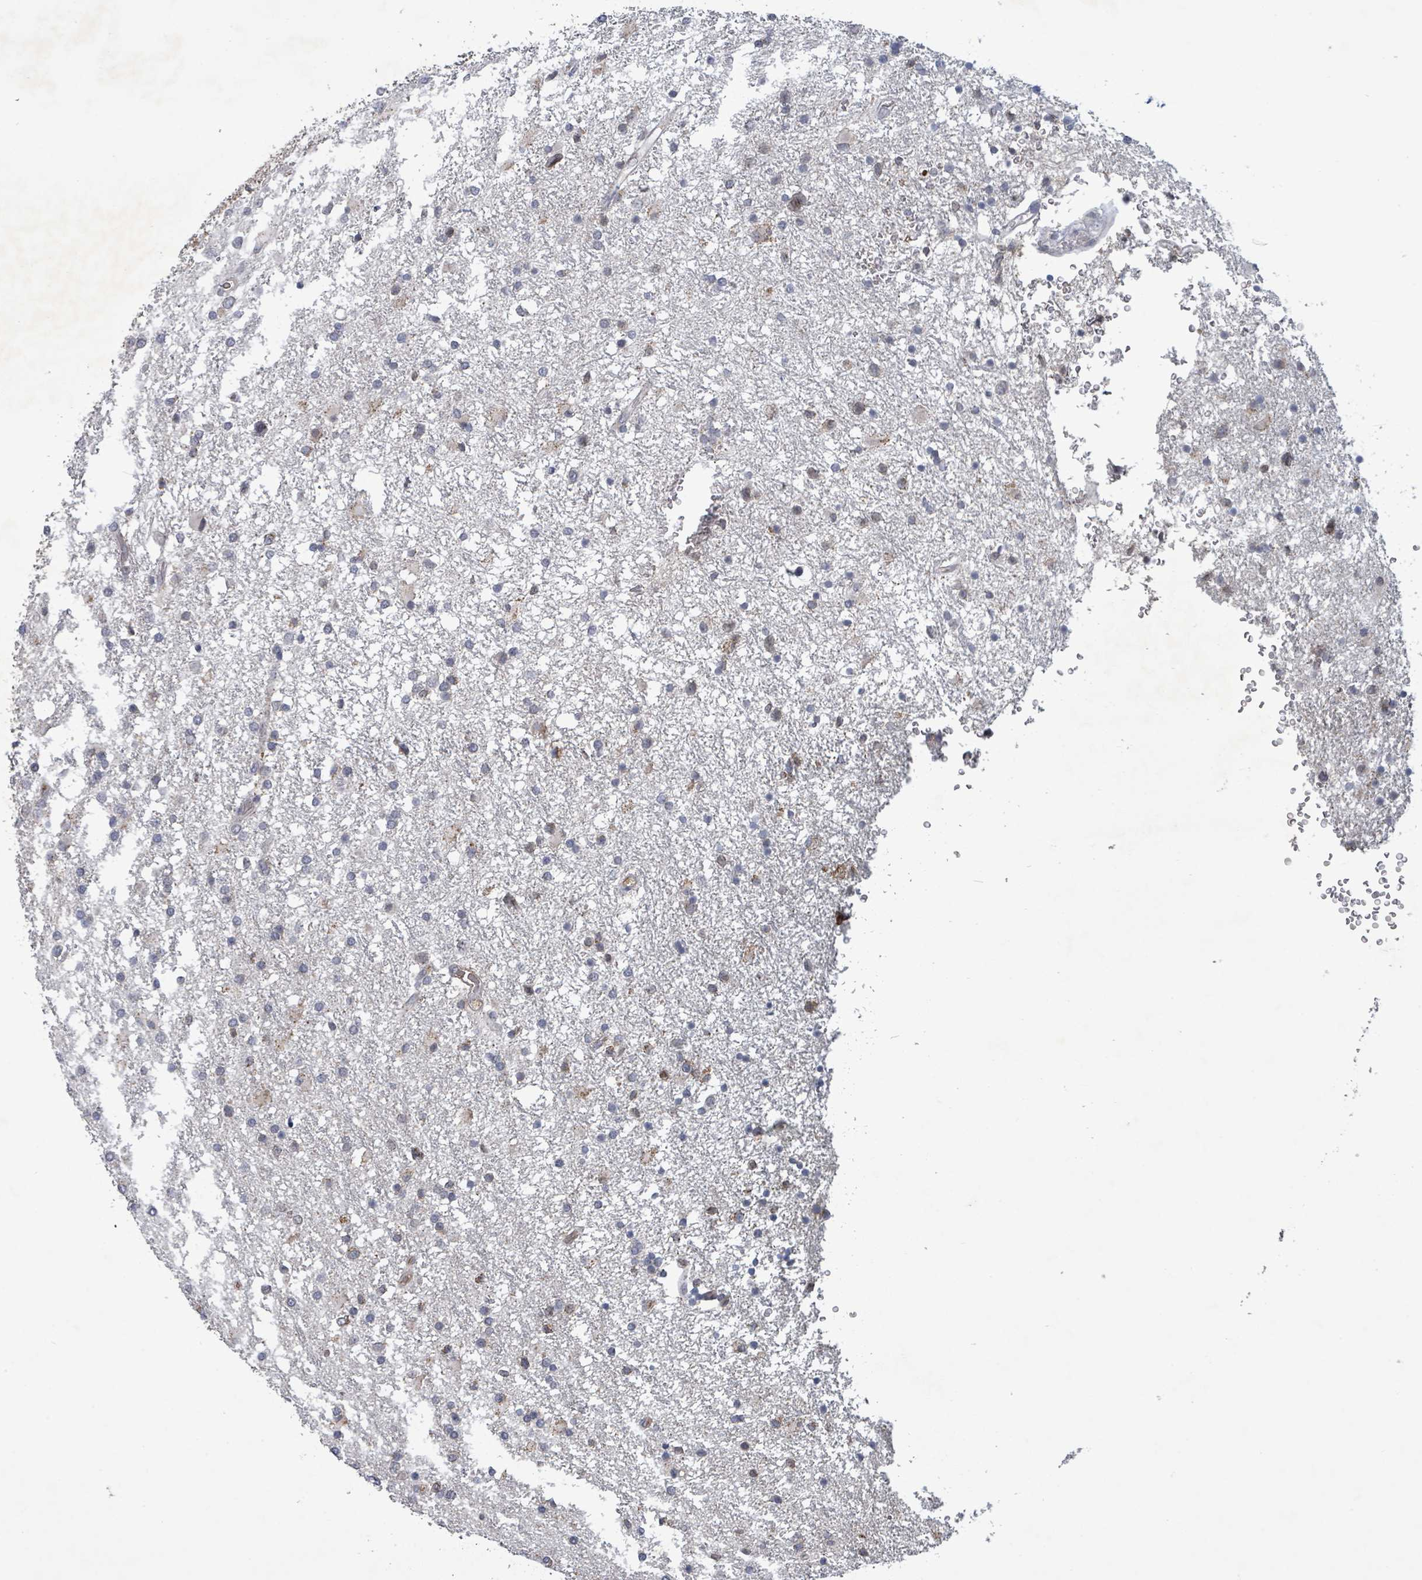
{"staining": {"intensity": "negative", "quantity": "none", "location": "none"}, "tissue": "glioma", "cell_type": "Tumor cells", "image_type": "cancer", "snomed": [{"axis": "morphology", "description": "Glioma, malignant, Low grade"}, {"axis": "topography", "description": "Brain"}], "caption": "IHC of low-grade glioma (malignant) demonstrates no staining in tumor cells.", "gene": "GRM8", "patient": {"sex": "female", "age": 32}}